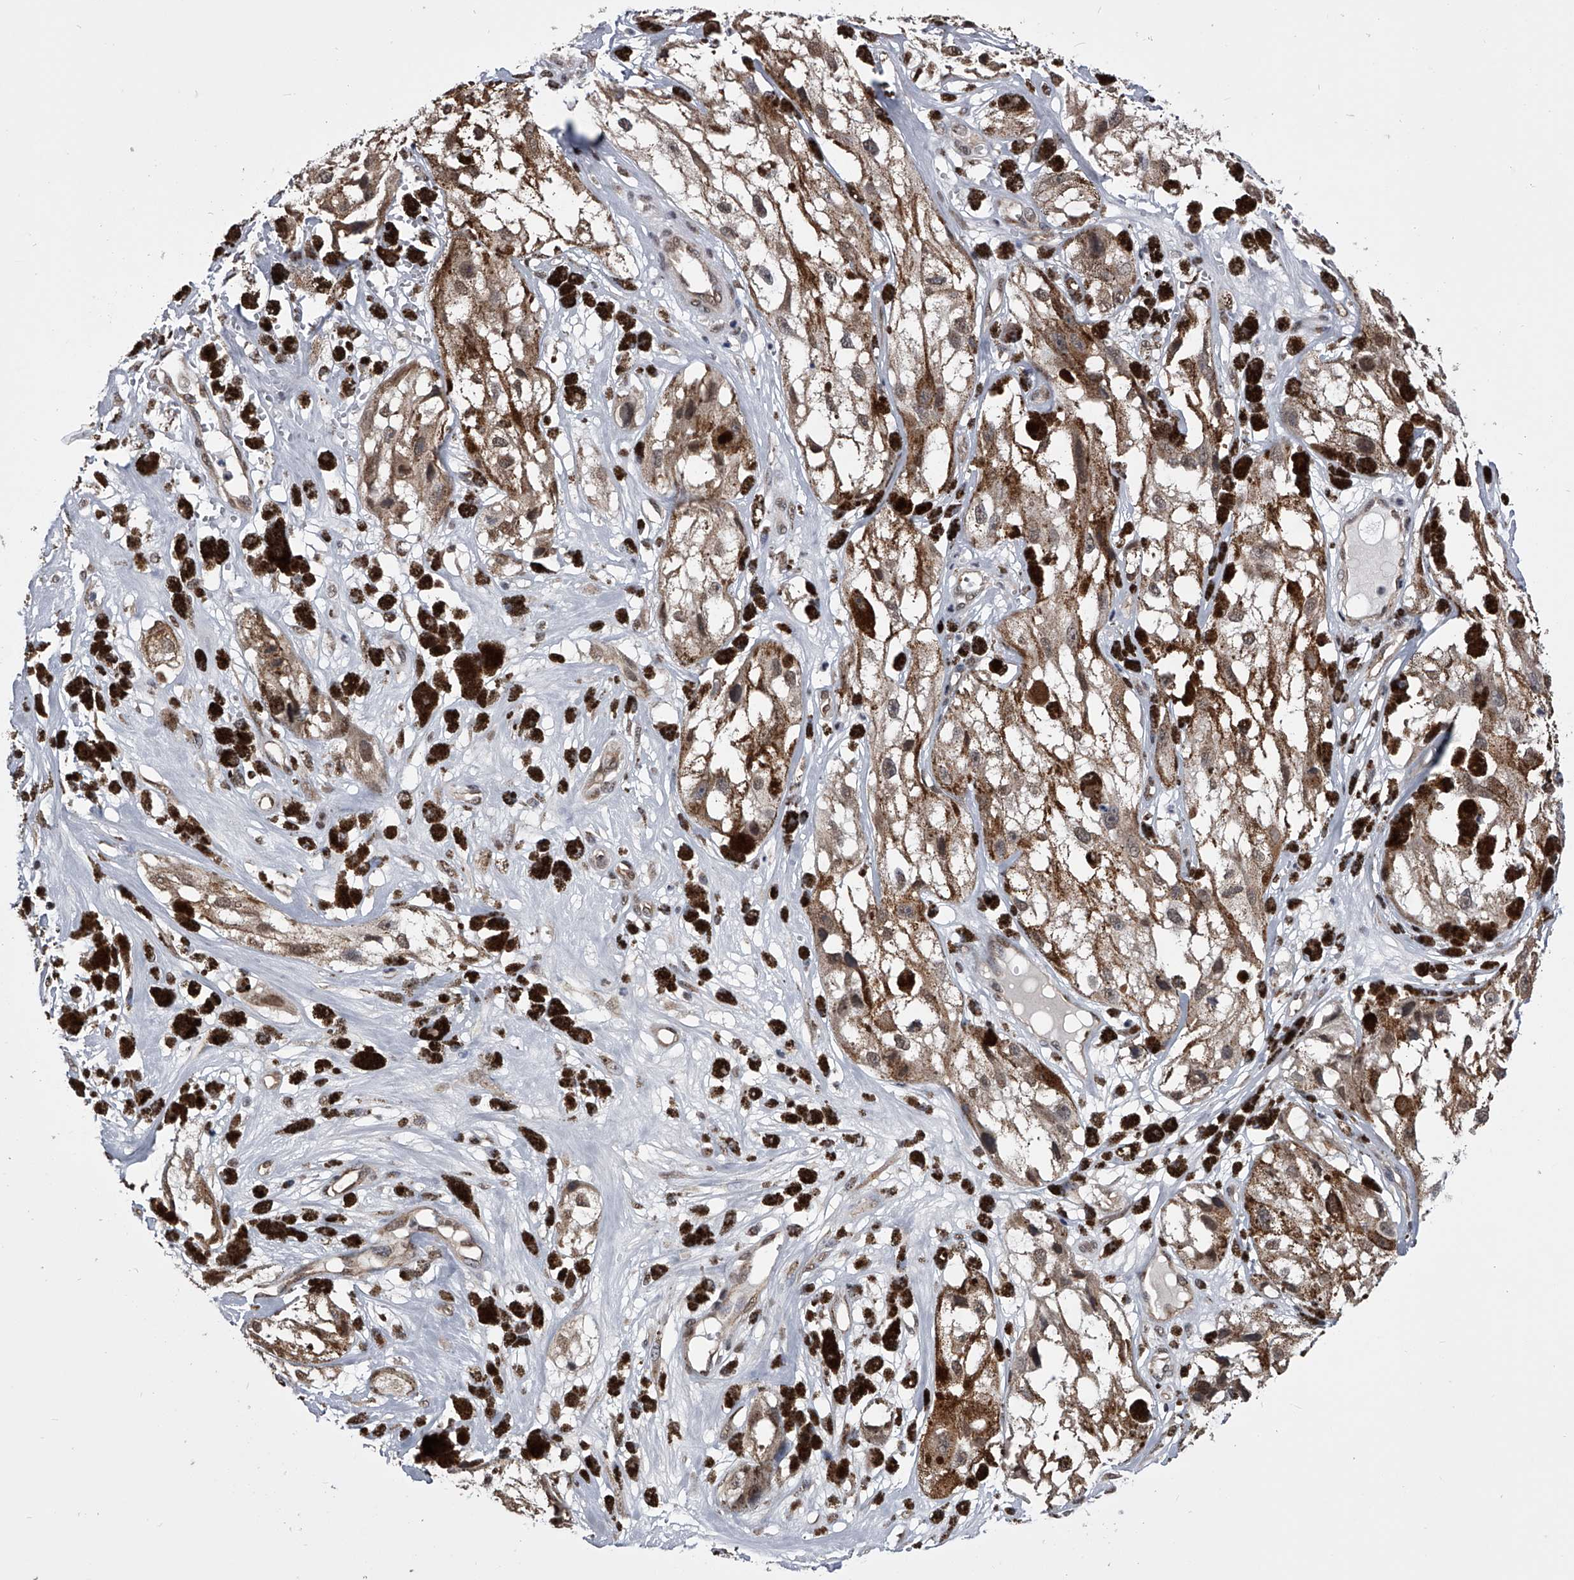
{"staining": {"intensity": "moderate", "quantity": ">75%", "location": "cytoplasmic/membranous,nuclear"}, "tissue": "melanoma", "cell_type": "Tumor cells", "image_type": "cancer", "snomed": [{"axis": "morphology", "description": "Malignant melanoma, NOS"}, {"axis": "topography", "description": "Skin"}], "caption": "DAB immunohistochemical staining of melanoma exhibits moderate cytoplasmic/membranous and nuclear protein expression in approximately >75% of tumor cells. (brown staining indicates protein expression, while blue staining denotes nuclei).", "gene": "ZNF76", "patient": {"sex": "male", "age": 88}}